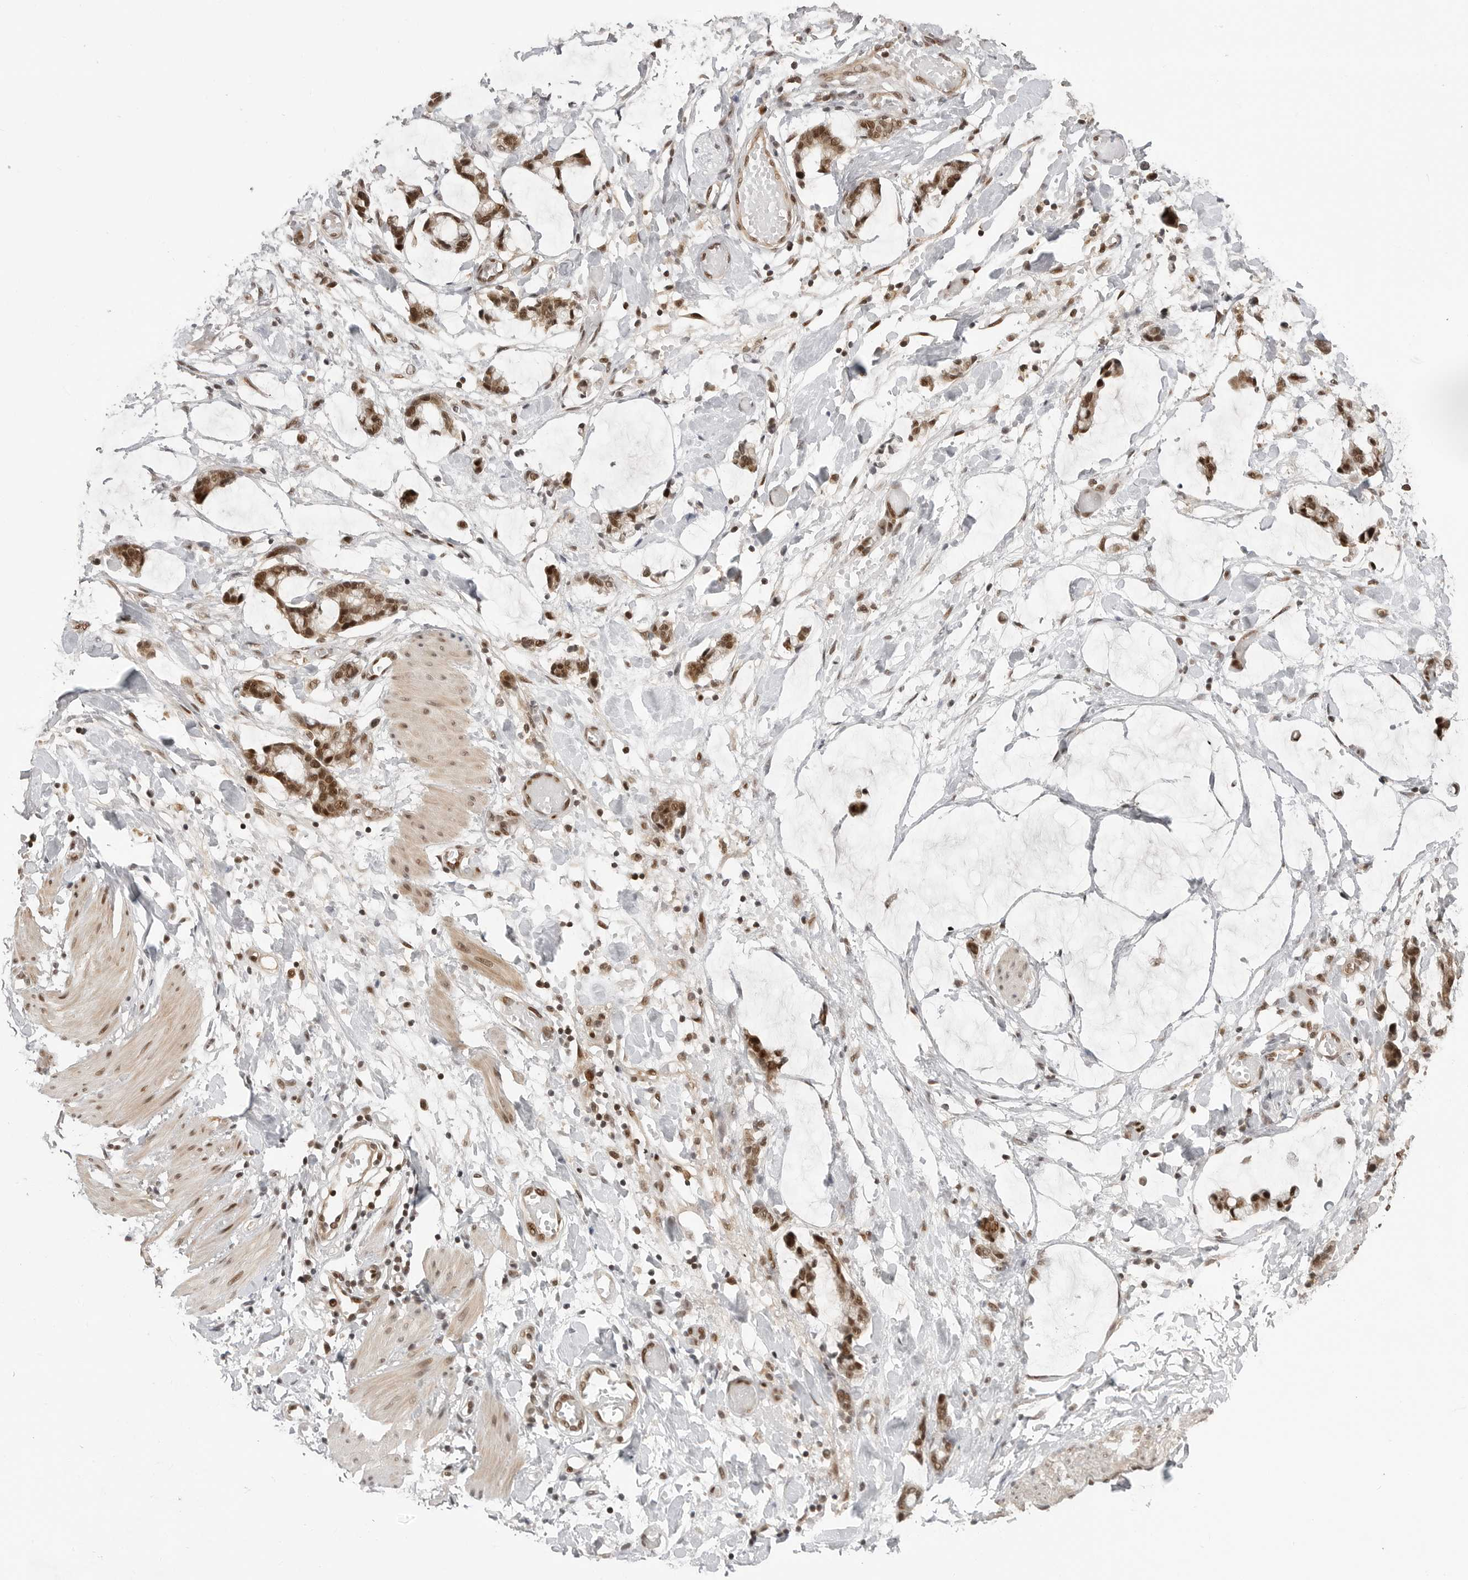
{"staining": {"intensity": "negative", "quantity": "none", "location": "none"}, "tissue": "adipose tissue", "cell_type": "Adipocytes", "image_type": "normal", "snomed": [{"axis": "morphology", "description": "Normal tissue, NOS"}, {"axis": "morphology", "description": "Adenocarcinoma, NOS"}, {"axis": "topography", "description": "Colon"}, {"axis": "topography", "description": "Peripheral nerve tissue"}], "caption": "The image exhibits no staining of adipocytes in normal adipose tissue. (DAB (3,3'-diaminobenzidine) immunohistochemistry (IHC), high magnification).", "gene": "C8orf33", "patient": {"sex": "male", "age": 14}}